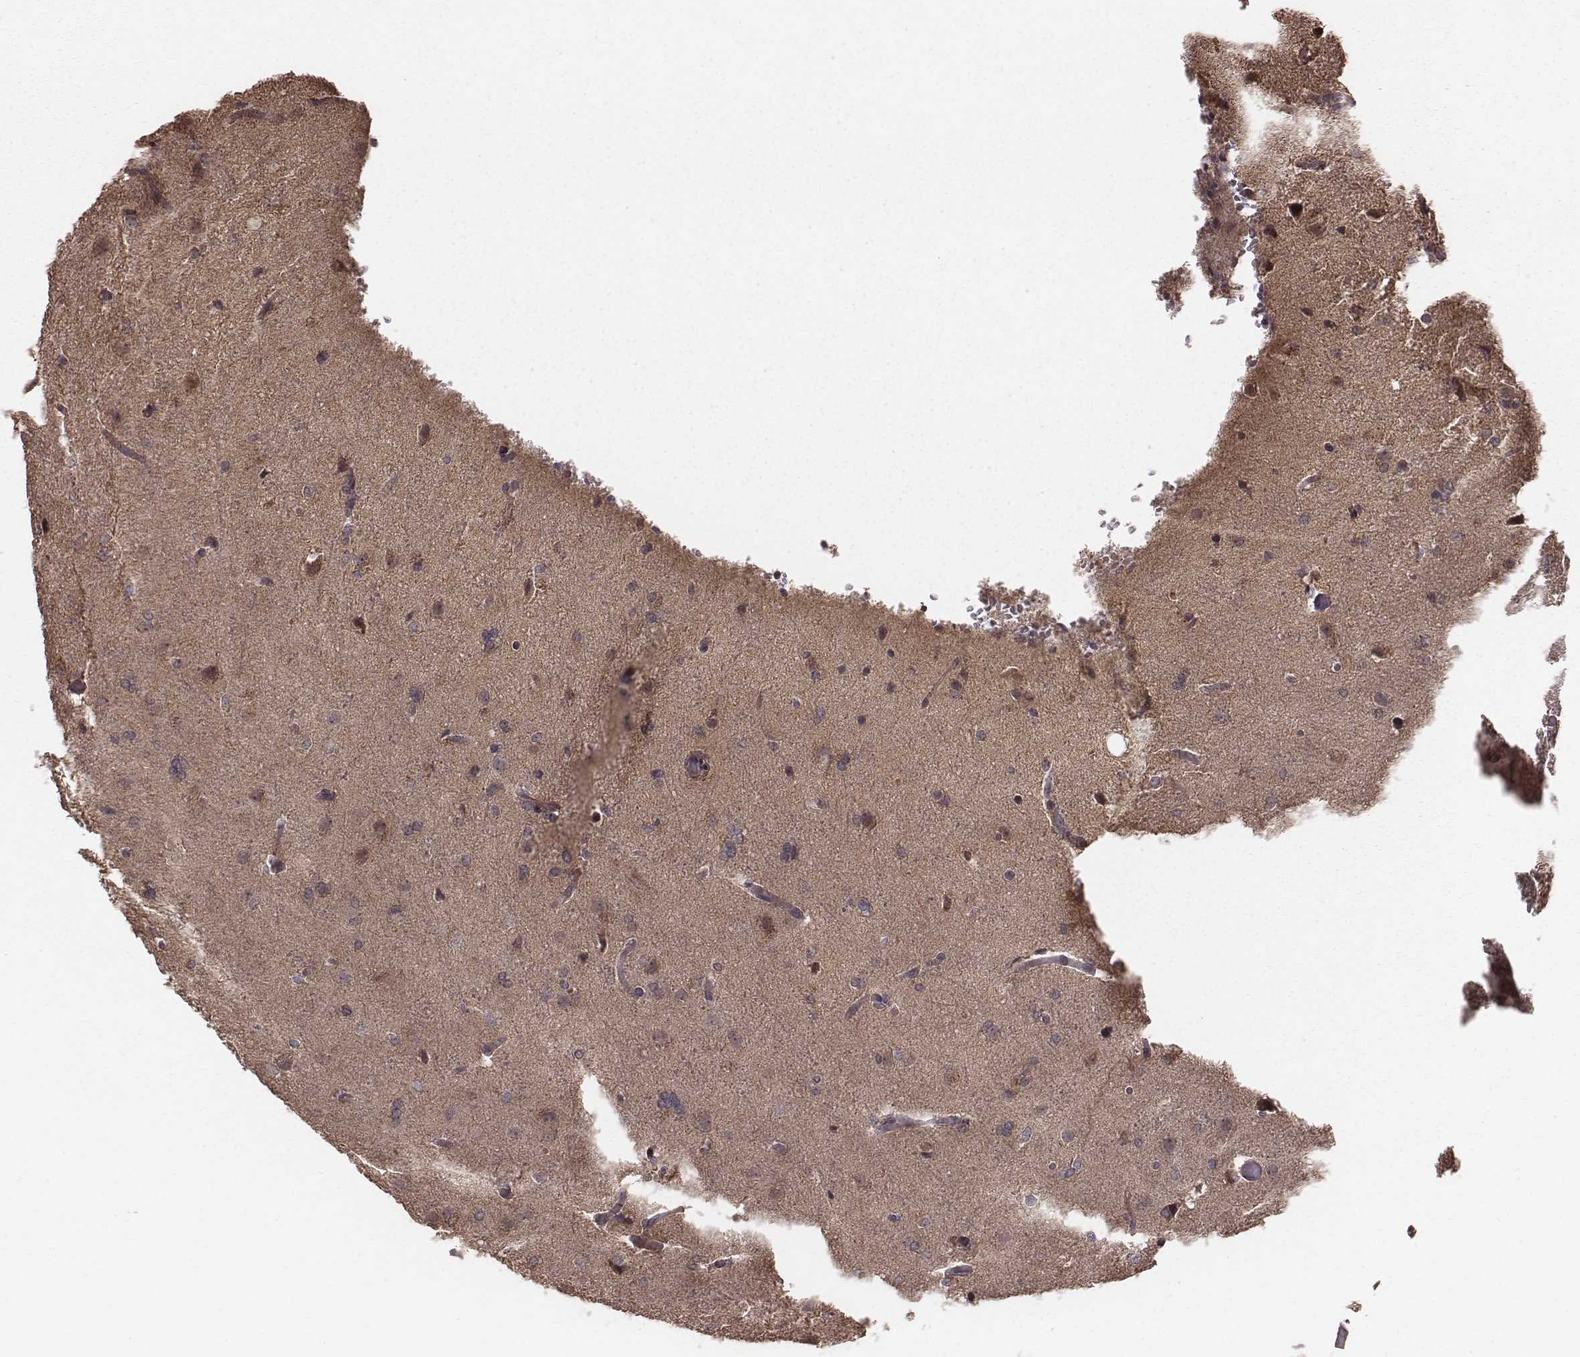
{"staining": {"intensity": "moderate", "quantity": ">75%", "location": "cytoplasmic/membranous"}, "tissue": "glioma", "cell_type": "Tumor cells", "image_type": "cancer", "snomed": [{"axis": "morphology", "description": "Glioma, malignant, High grade"}, {"axis": "topography", "description": "Brain"}], "caption": "Protein expression analysis of human glioma reveals moderate cytoplasmic/membranous positivity in about >75% of tumor cells. The staining is performed using DAB (3,3'-diaminobenzidine) brown chromogen to label protein expression. The nuclei are counter-stained blue using hematoxylin.", "gene": "PDCD2L", "patient": {"sex": "male", "age": 68}}